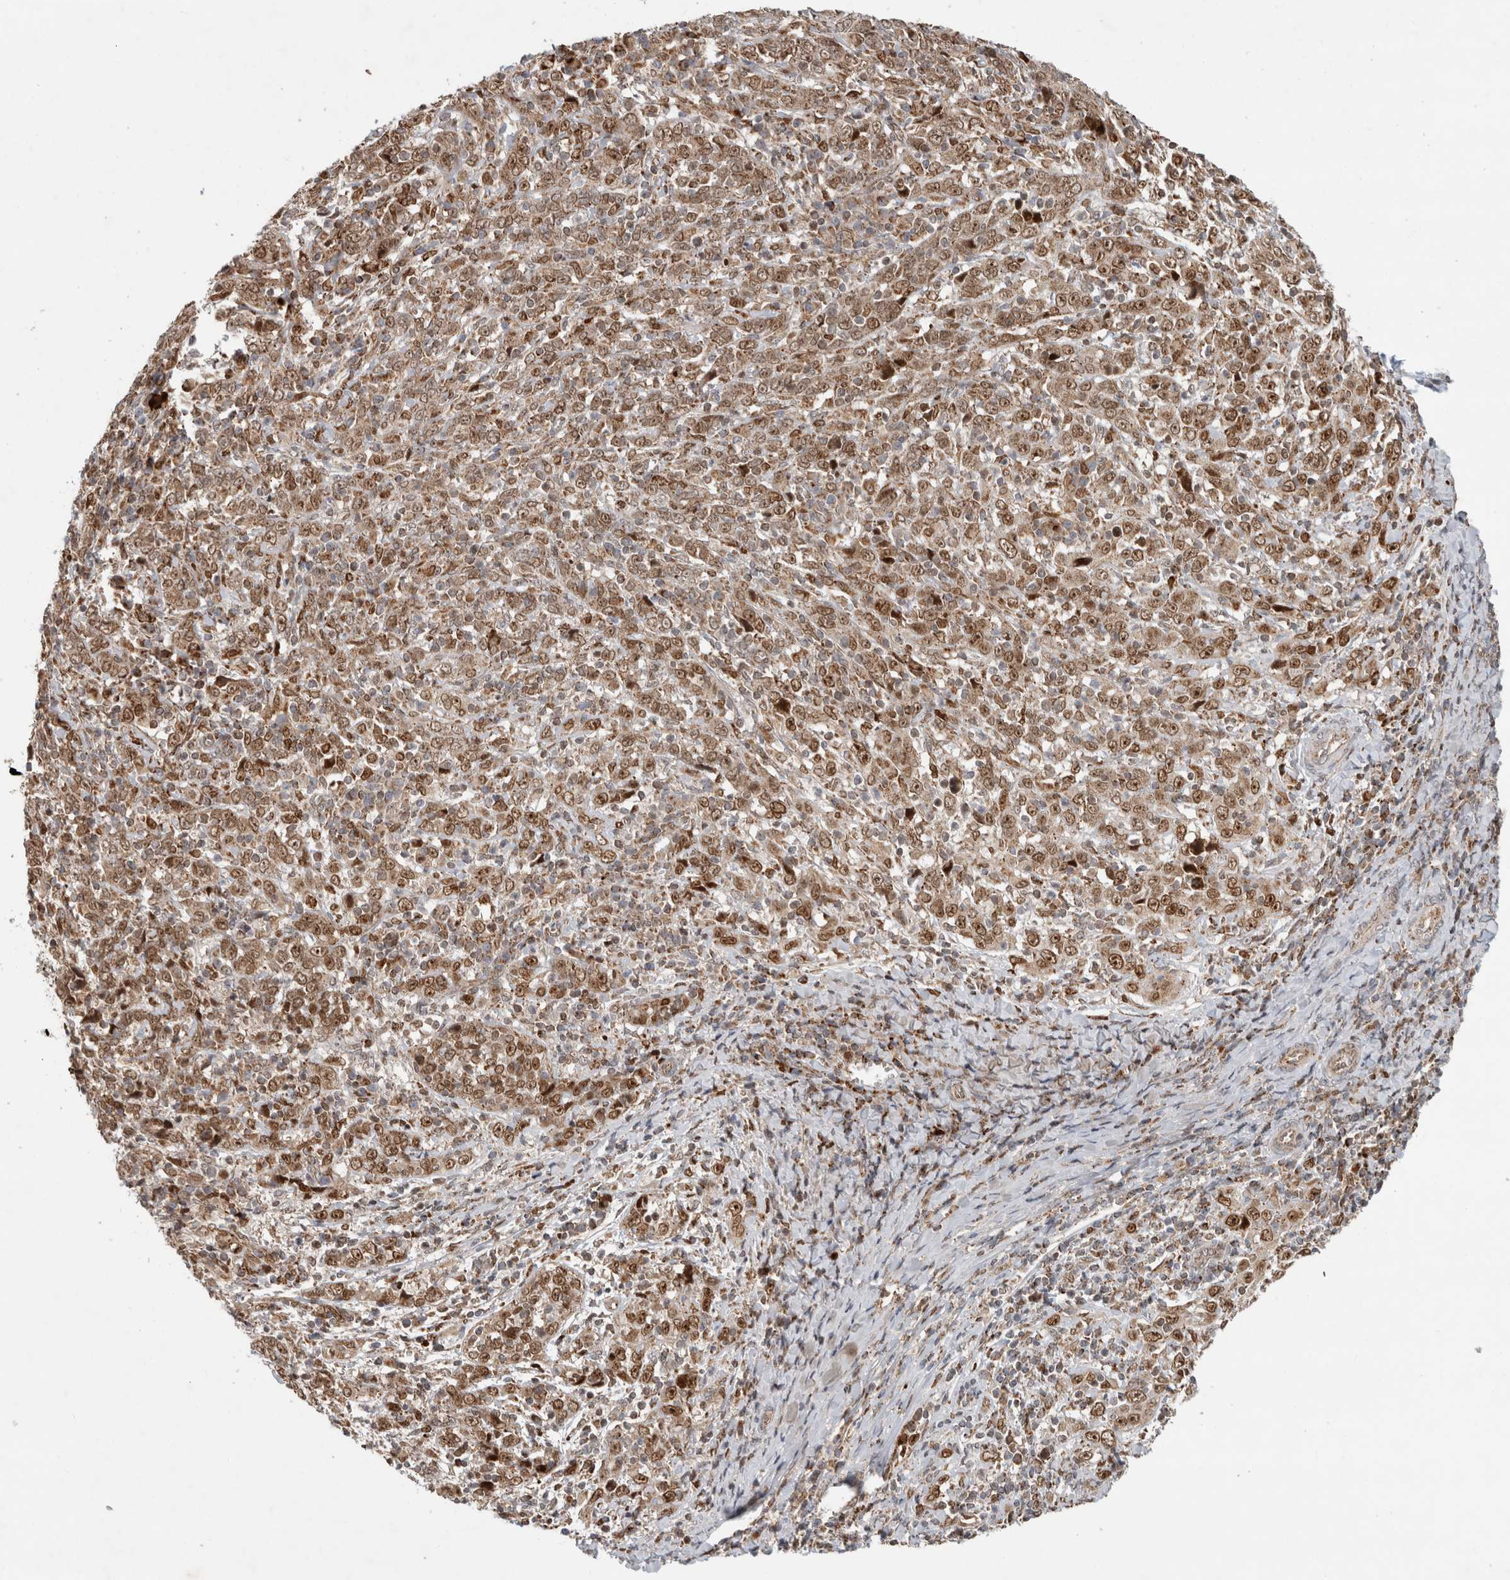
{"staining": {"intensity": "moderate", "quantity": ">75%", "location": "cytoplasmic/membranous,nuclear"}, "tissue": "cervical cancer", "cell_type": "Tumor cells", "image_type": "cancer", "snomed": [{"axis": "morphology", "description": "Squamous cell carcinoma, NOS"}, {"axis": "topography", "description": "Cervix"}], "caption": "Brown immunohistochemical staining in human squamous cell carcinoma (cervical) exhibits moderate cytoplasmic/membranous and nuclear positivity in about >75% of tumor cells. Immunohistochemistry (ihc) stains the protein in brown and the nuclei are stained blue.", "gene": "INSRR", "patient": {"sex": "female", "age": 46}}